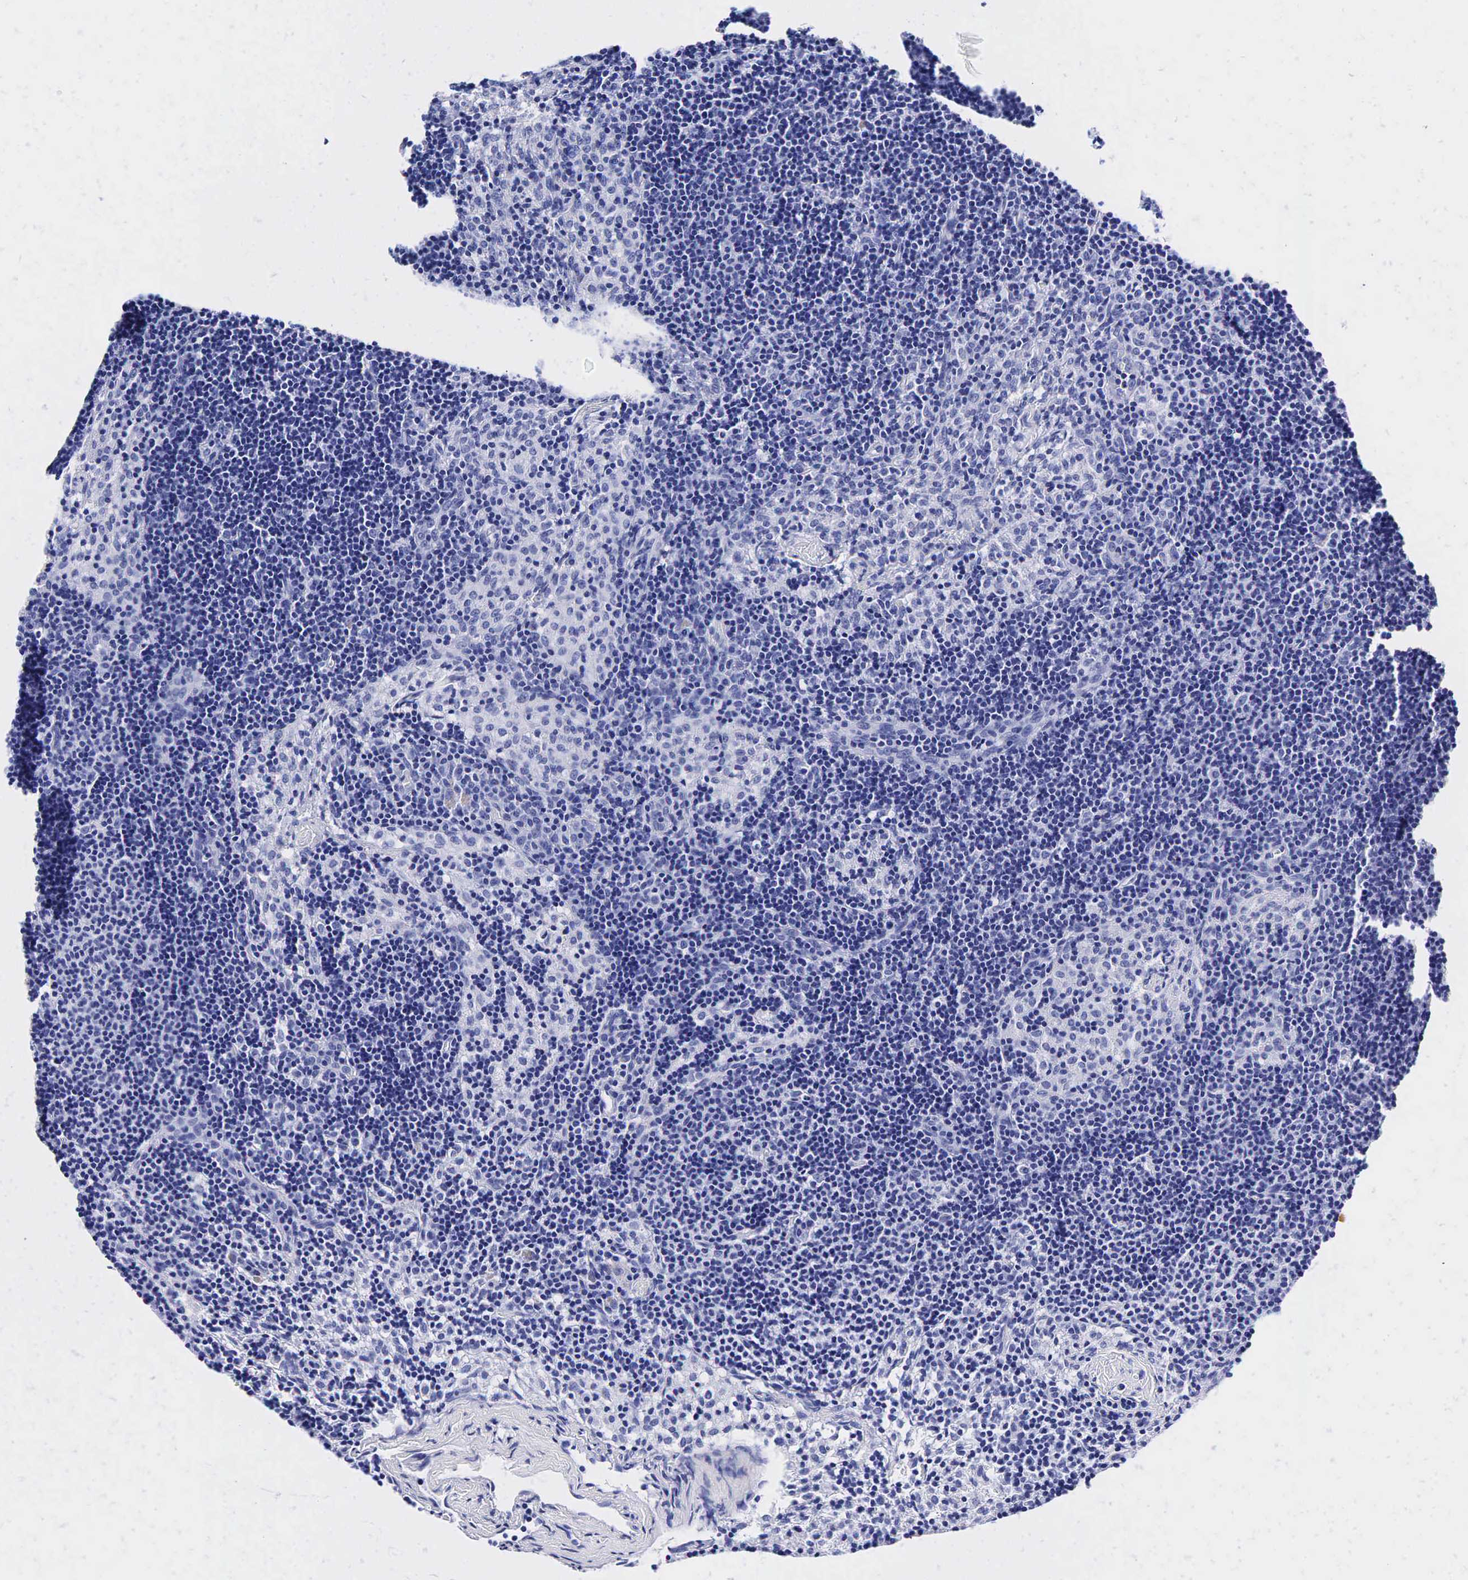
{"staining": {"intensity": "negative", "quantity": "none", "location": "none"}, "tissue": "lymph node", "cell_type": "Germinal center cells", "image_type": "normal", "snomed": [{"axis": "morphology", "description": "Normal tissue, NOS"}, {"axis": "topography", "description": "Lymph node"}], "caption": "Lymph node stained for a protein using immunohistochemistry (IHC) displays no positivity germinal center cells.", "gene": "TG", "patient": {"sex": "female", "age": 35}}